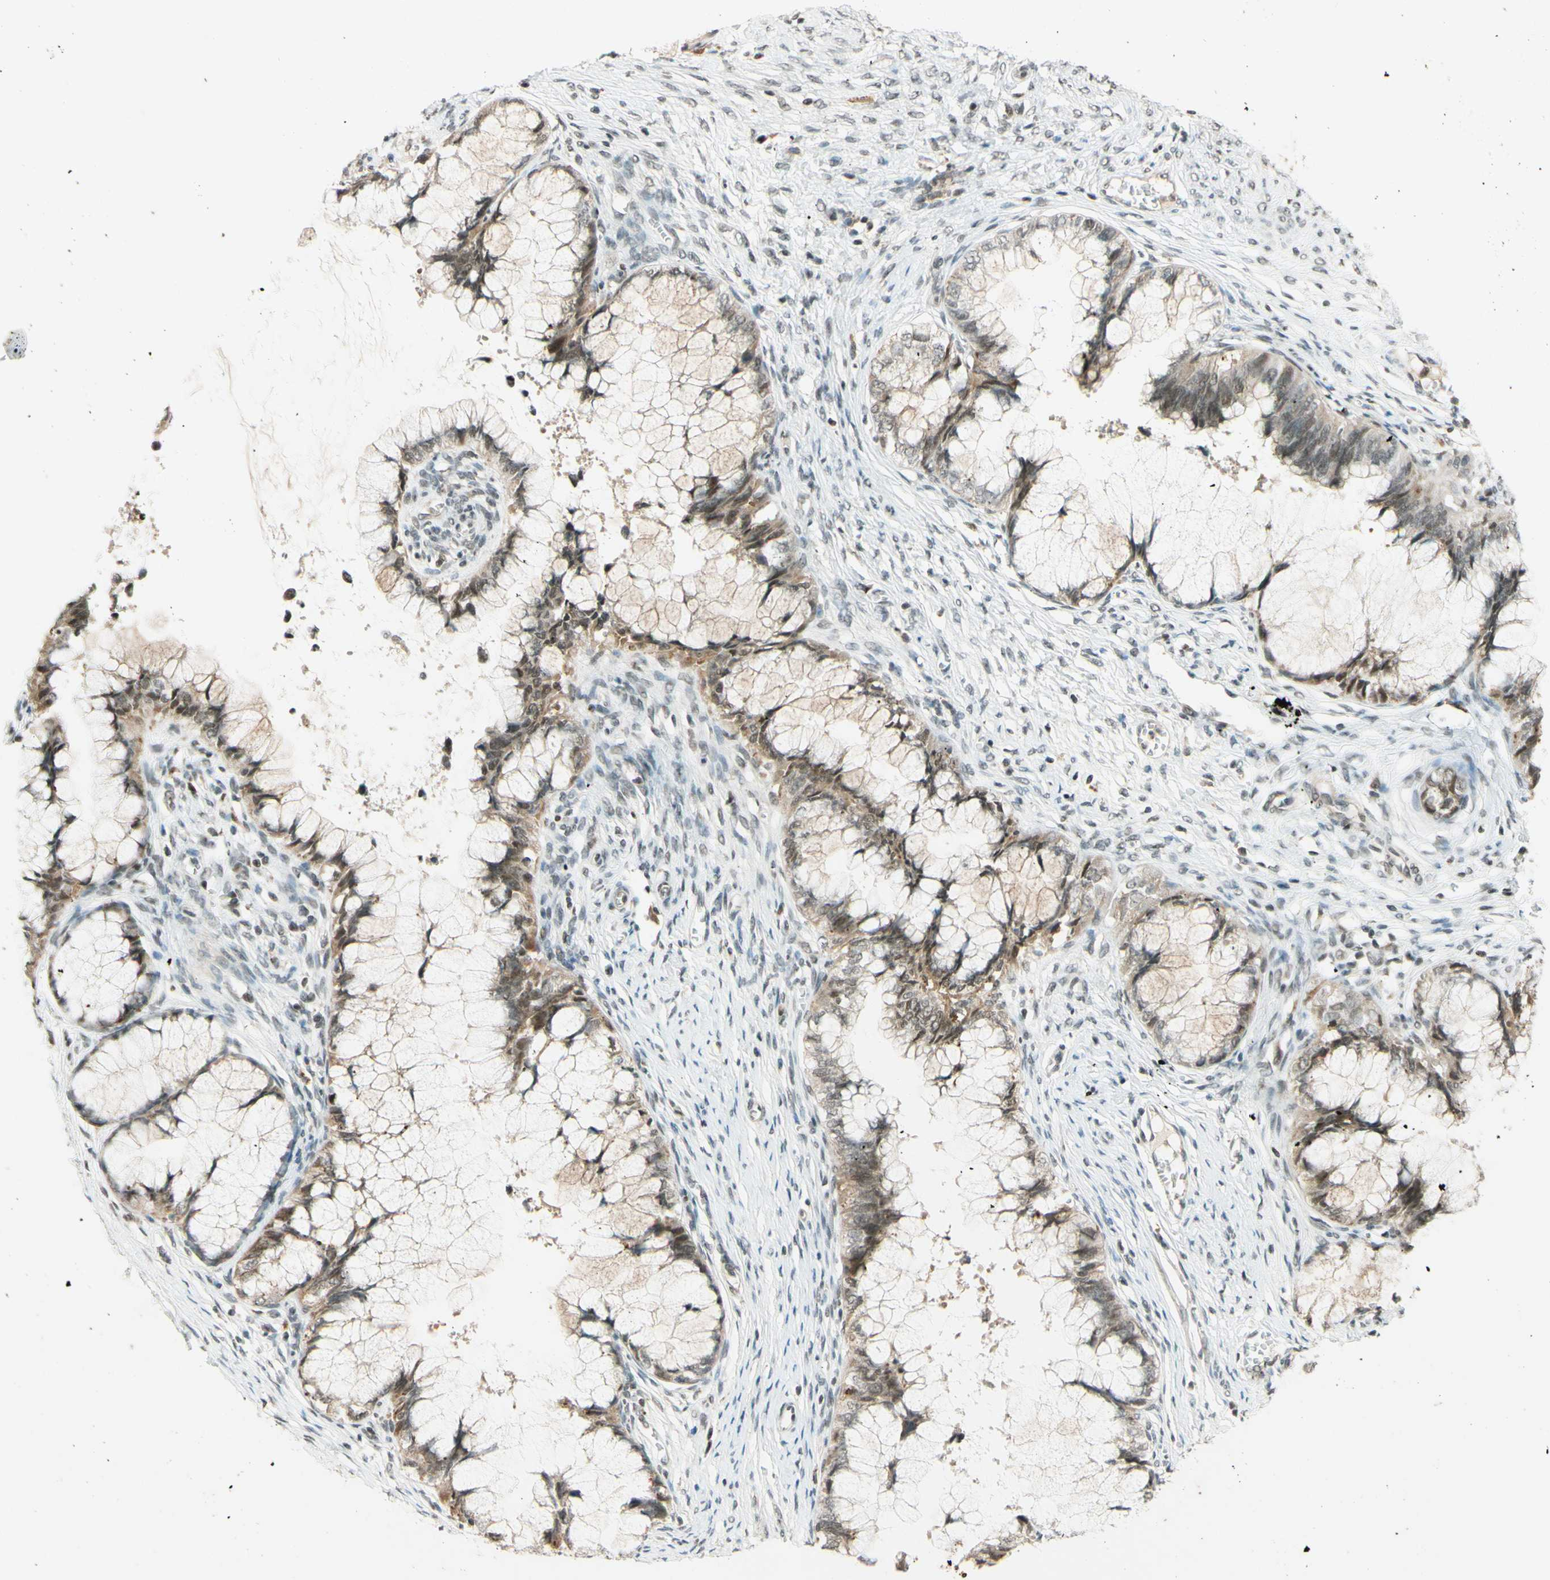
{"staining": {"intensity": "weak", "quantity": ">75%", "location": "nuclear"}, "tissue": "cervical cancer", "cell_type": "Tumor cells", "image_type": "cancer", "snomed": [{"axis": "morphology", "description": "Adenocarcinoma, NOS"}, {"axis": "topography", "description": "Cervix"}], "caption": "This is an image of immunohistochemistry staining of cervical adenocarcinoma, which shows weak positivity in the nuclear of tumor cells.", "gene": "SMARCB1", "patient": {"sex": "female", "age": 44}}